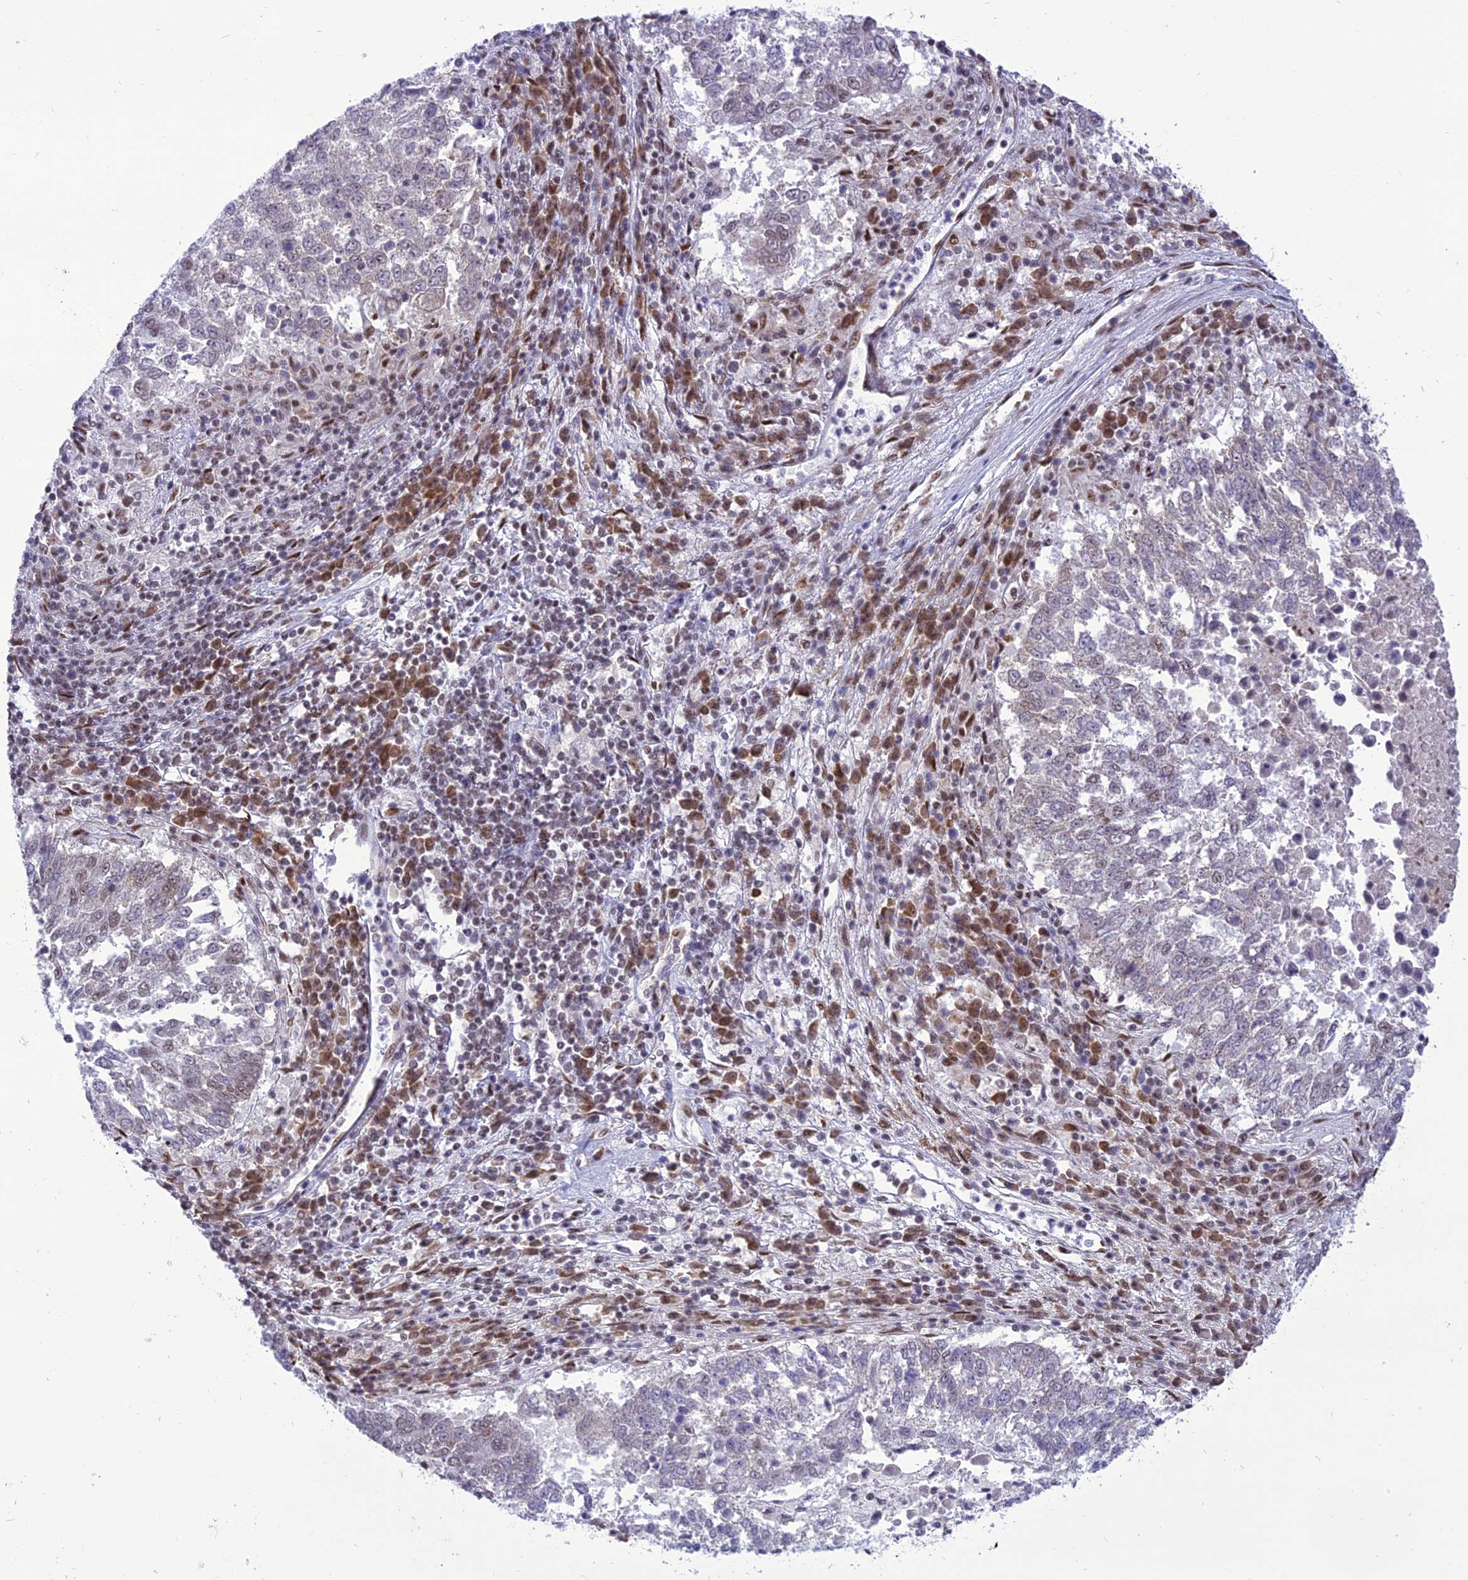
{"staining": {"intensity": "weak", "quantity": "25%-75%", "location": "nuclear"}, "tissue": "lung cancer", "cell_type": "Tumor cells", "image_type": "cancer", "snomed": [{"axis": "morphology", "description": "Squamous cell carcinoma, NOS"}, {"axis": "topography", "description": "Lung"}], "caption": "Protein analysis of lung cancer tissue reveals weak nuclear positivity in approximately 25%-75% of tumor cells.", "gene": "DDX1", "patient": {"sex": "male", "age": 73}}